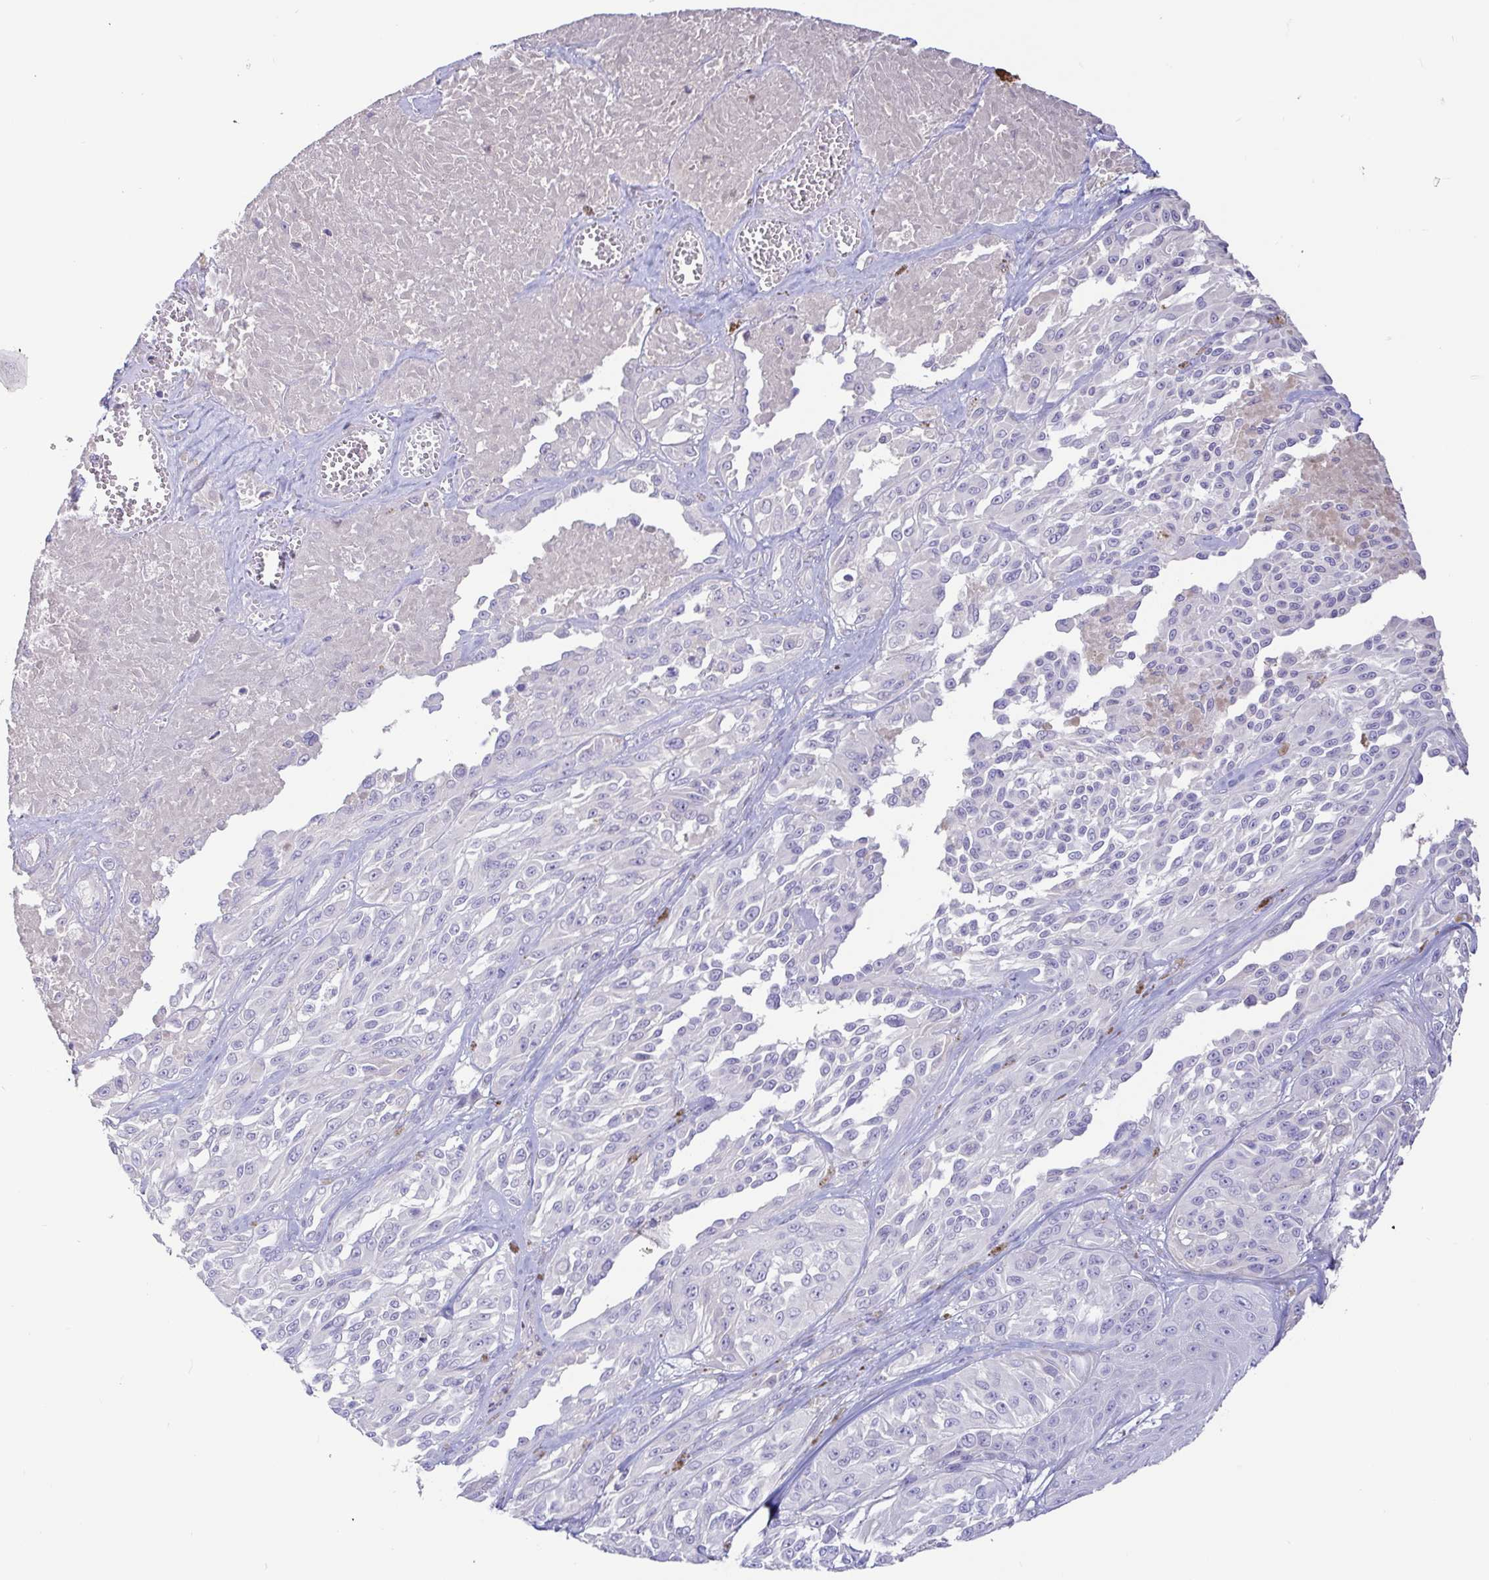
{"staining": {"intensity": "negative", "quantity": "none", "location": "none"}, "tissue": "melanoma", "cell_type": "Tumor cells", "image_type": "cancer", "snomed": [{"axis": "morphology", "description": "Malignant melanoma, NOS"}, {"axis": "topography", "description": "Skin"}], "caption": "Histopathology image shows no significant protein positivity in tumor cells of melanoma.", "gene": "PYGM", "patient": {"sex": "male", "age": 94}}